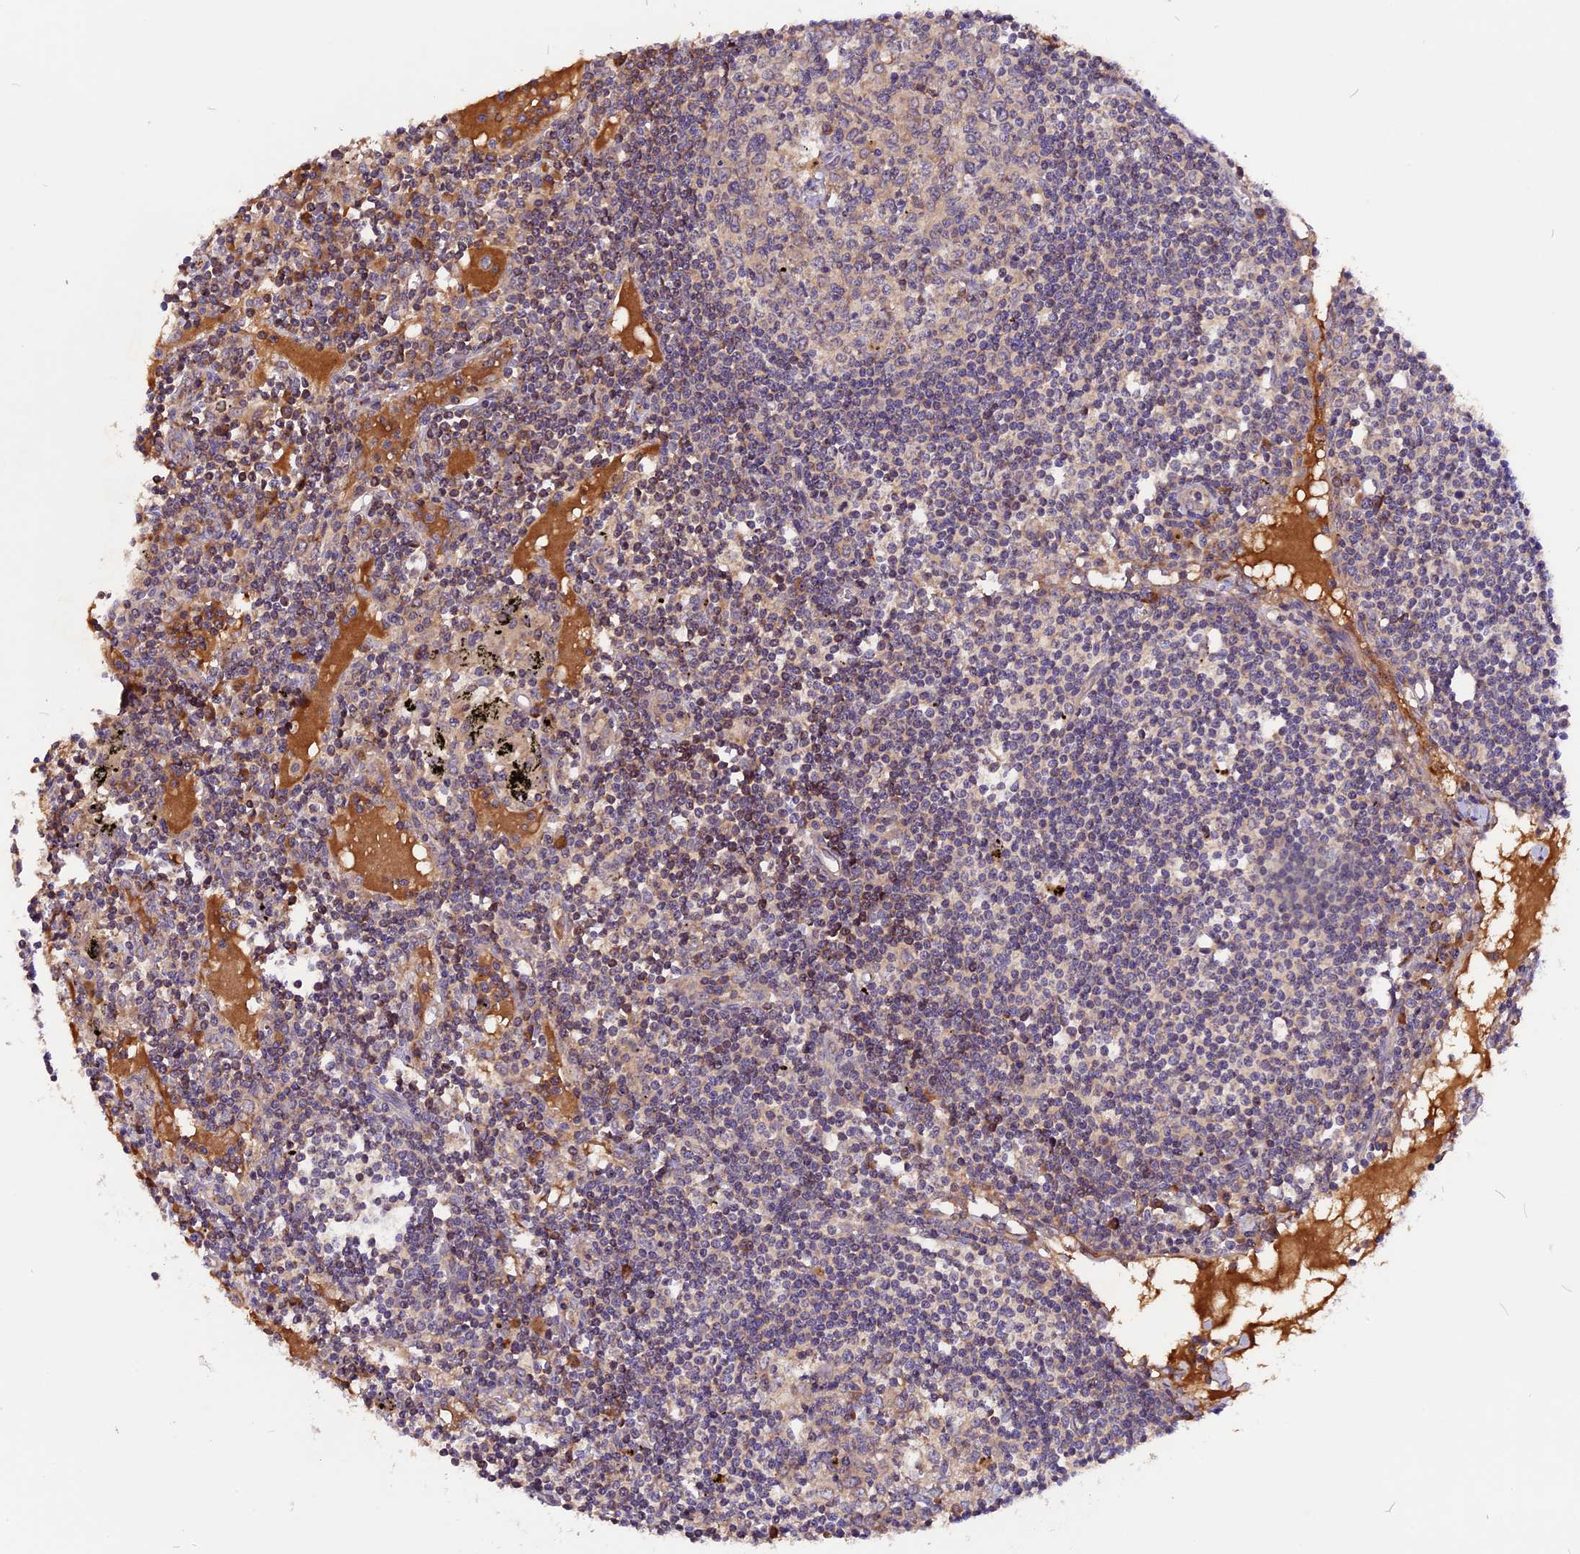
{"staining": {"intensity": "weak", "quantity": "25%-75%", "location": "cytoplasmic/membranous"}, "tissue": "lymph node", "cell_type": "Germinal center cells", "image_type": "normal", "snomed": [{"axis": "morphology", "description": "Normal tissue, NOS"}, {"axis": "topography", "description": "Lymph node"}], "caption": "Immunohistochemical staining of unremarkable human lymph node shows weak cytoplasmic/membranous protein expression in approximately 25%-75% of germinal center cells. The protein of interest is stained brown, and the nuclei are stained in blue (DAB IHC with brightfield microscopy, high magnification).", "gene": "MARK4", "patient": {"sex": "male", "age": 74}}